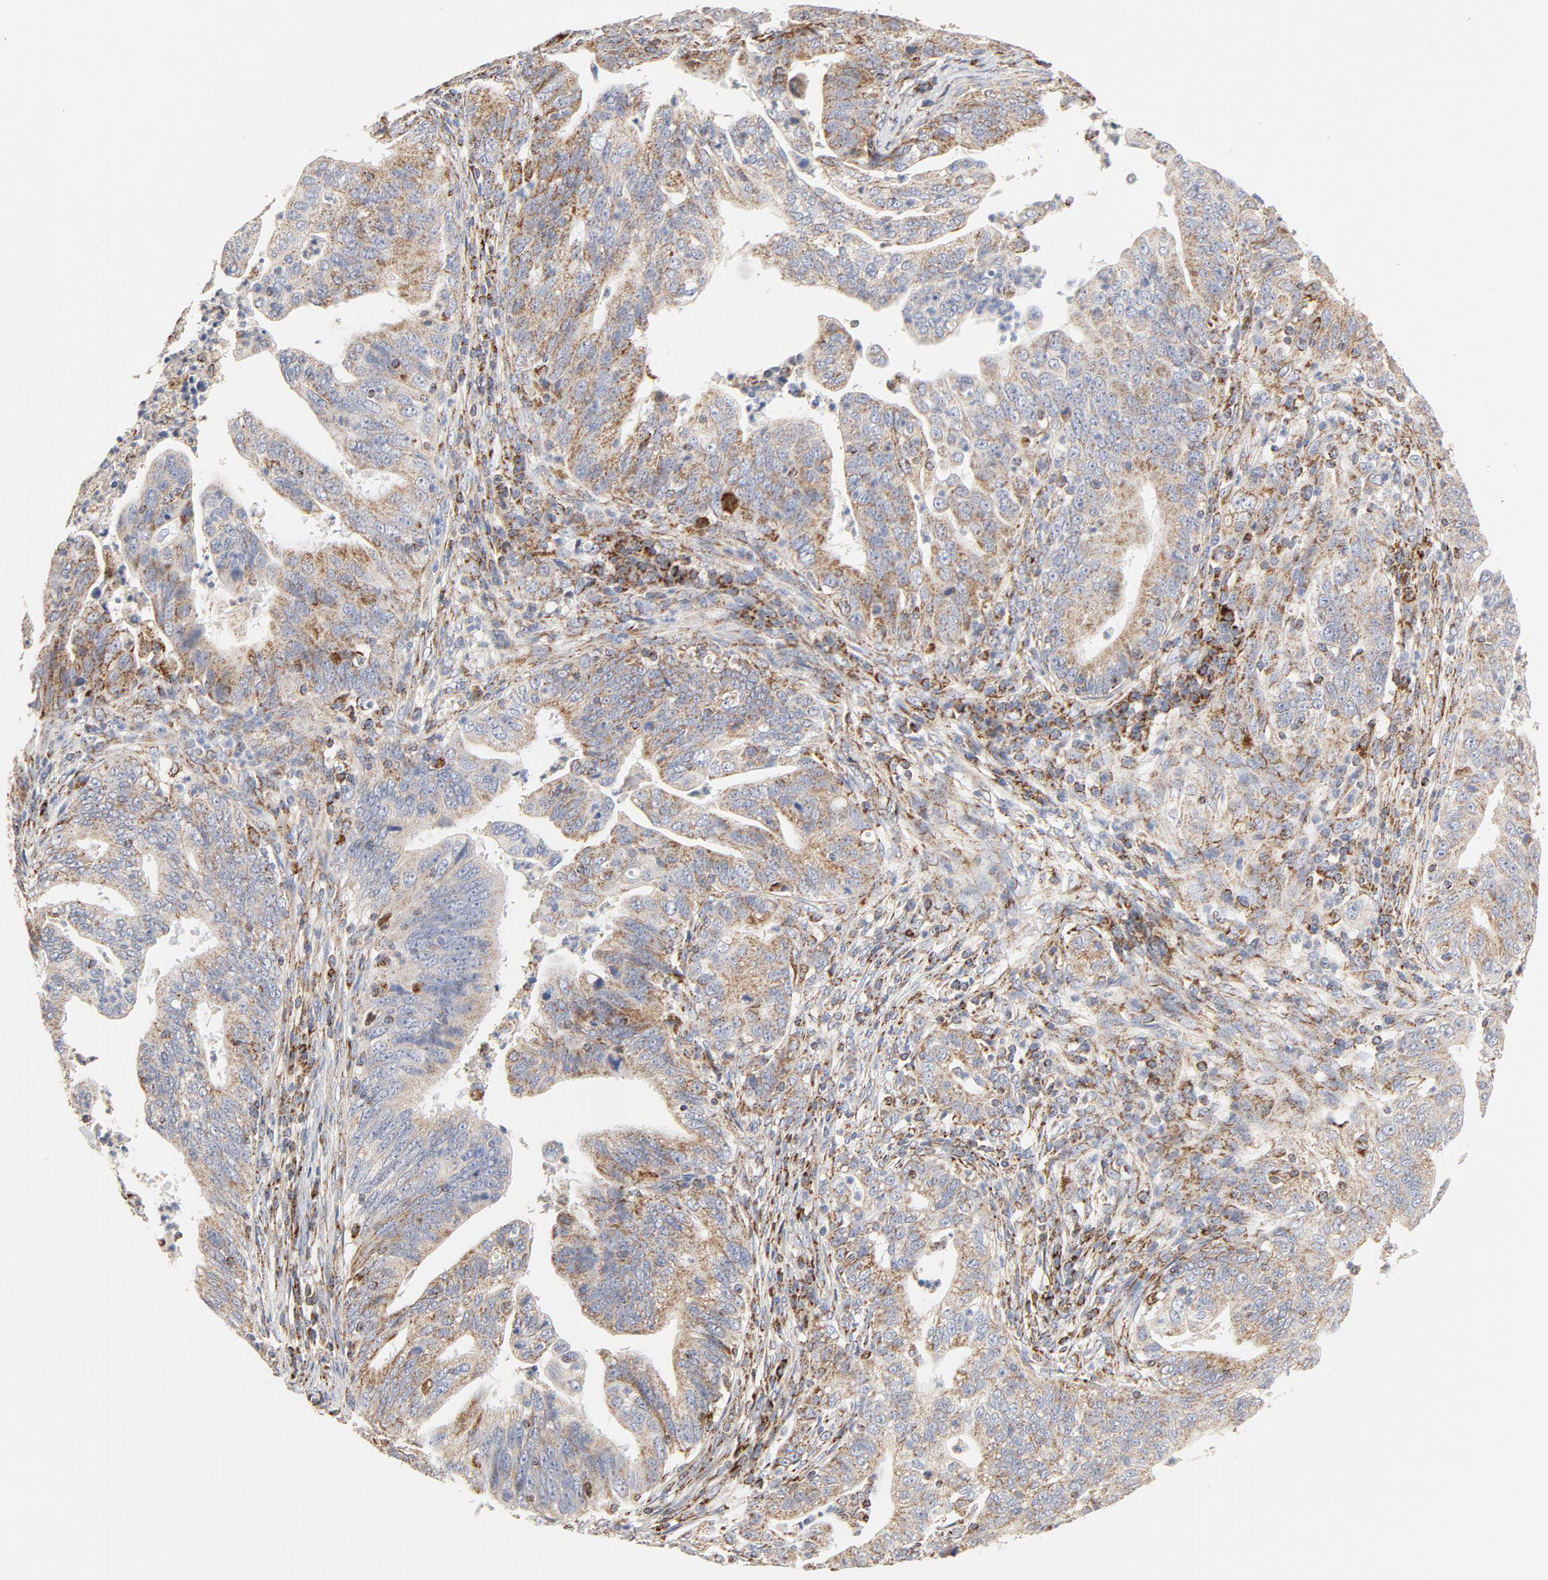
{"staining": {"intensity": "moderate", "quantity": ">75%", "location": "cytoplasmic/membranous"}, "tissue": "stomach cancer", "cell_type": "Tumor cells", "image_type": "cancer", "snomed": [{"axis": "morphology", "description": "Adenocarcinoma, NOS"}, {"axis": "topography", "description": "Stomach, upper"}], "caption": "Brown immunohistochemical staining in human stomach adenocarcinoma shows moderate cytoplasmic/membranous positivity in about >75% of tumor cells.", "gene": "PCNX4", "patient": {"sex": "female", "age": 50}}